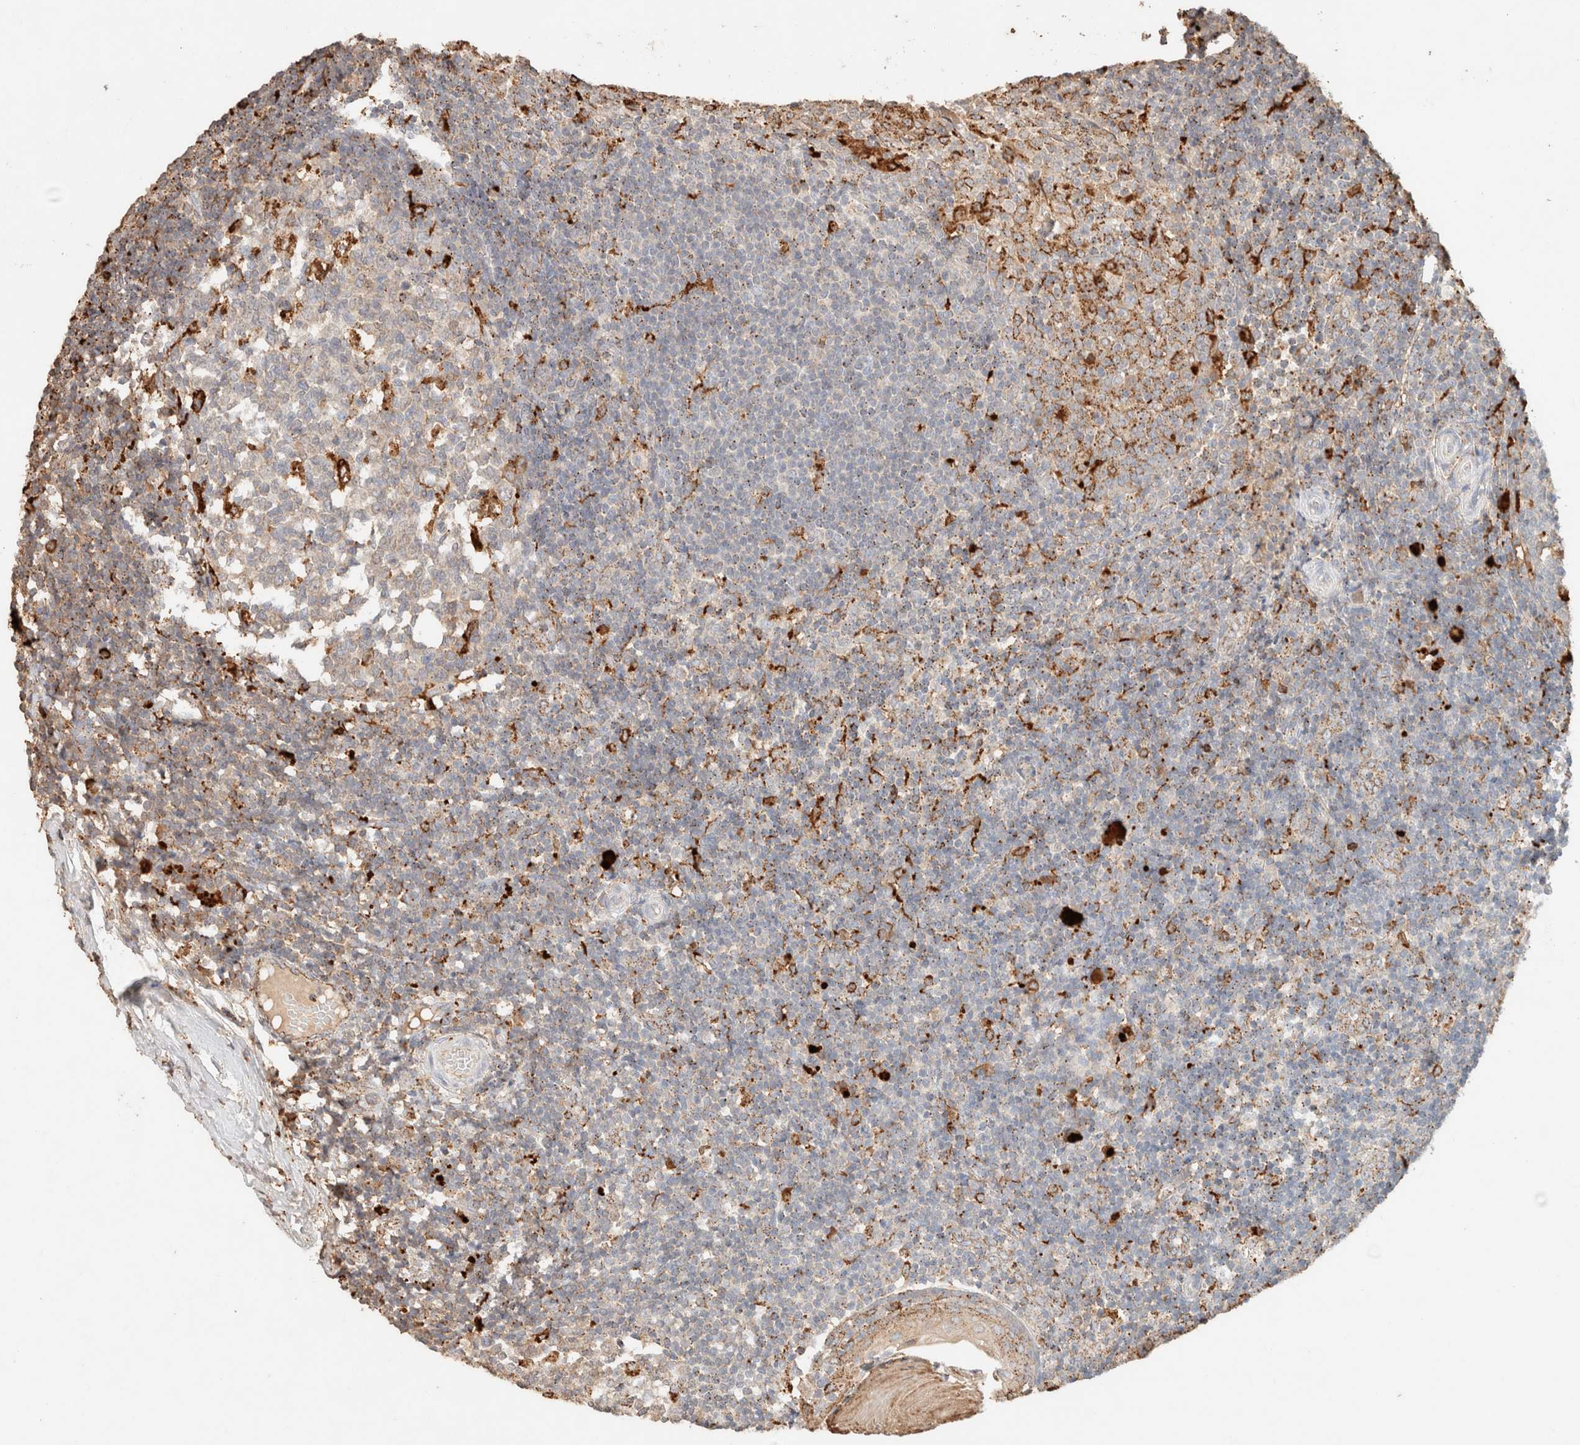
{"staining": {"intensity": "strong", "quantity": "<25%", "location": "cytoplasmic/membranous"}, "tissue": "tonsil", "cell_type": "Germinal center cells", "image_type": "normal", "snomed": [{"axis": "morphology", "description": "Normal tissue, NOS"}, {"axis": "topography", "description": "Tonsil"}], "caption": "Immunohistochemistry (DAB) staining of normal human tonsil reveals strong cytoplasmic/membranous protein staining in about <25% of germinal center cells. The protein of interest is shown in brown color, while the nuclei are stained blue.", "gene": "CTSC", "patient": {"sex": "female", "age": 19}}